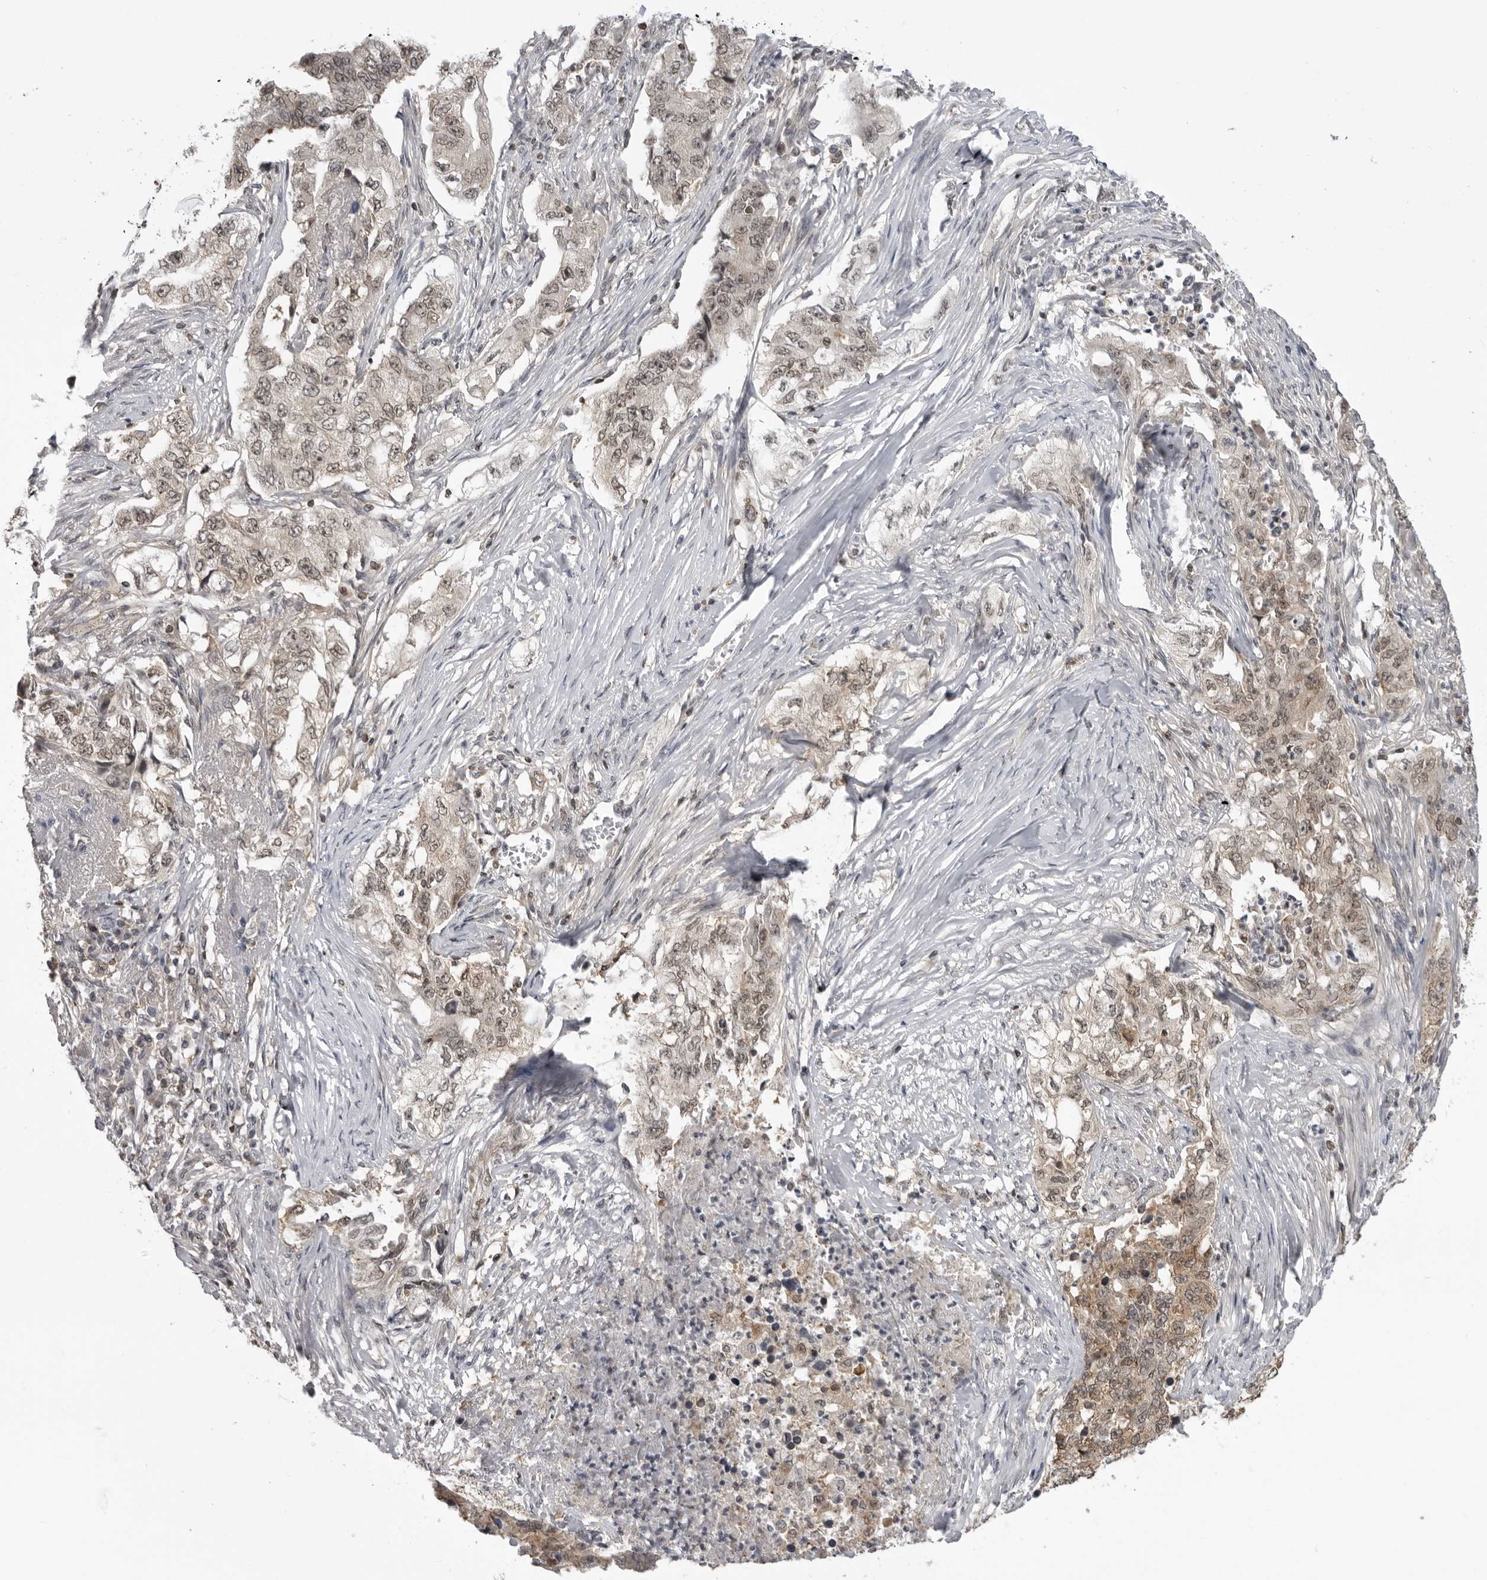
{"staining": {"intensity": "weak", "quantity": ">75%", "location": "cytoplasmic/membranous,nuclear"}, "tissue": "lung cancer", "cell_type": "Tumor cells", "image_type": "cancer", "snomed": [{"axis": "morphology", "description": "Adenocarcinoma, NOS"}, {"axis": "topography", "description": "Lung"}], "caption": "A high-resolution micrograph shows immunohistochemistry staining of lung cancer, which exhibits weak cytoplasmic/membranous and nuclear staining in approximately >75% of tumor cells.", "gene": "PDCL3", "patient": {"sex": "female", "age": 51}}